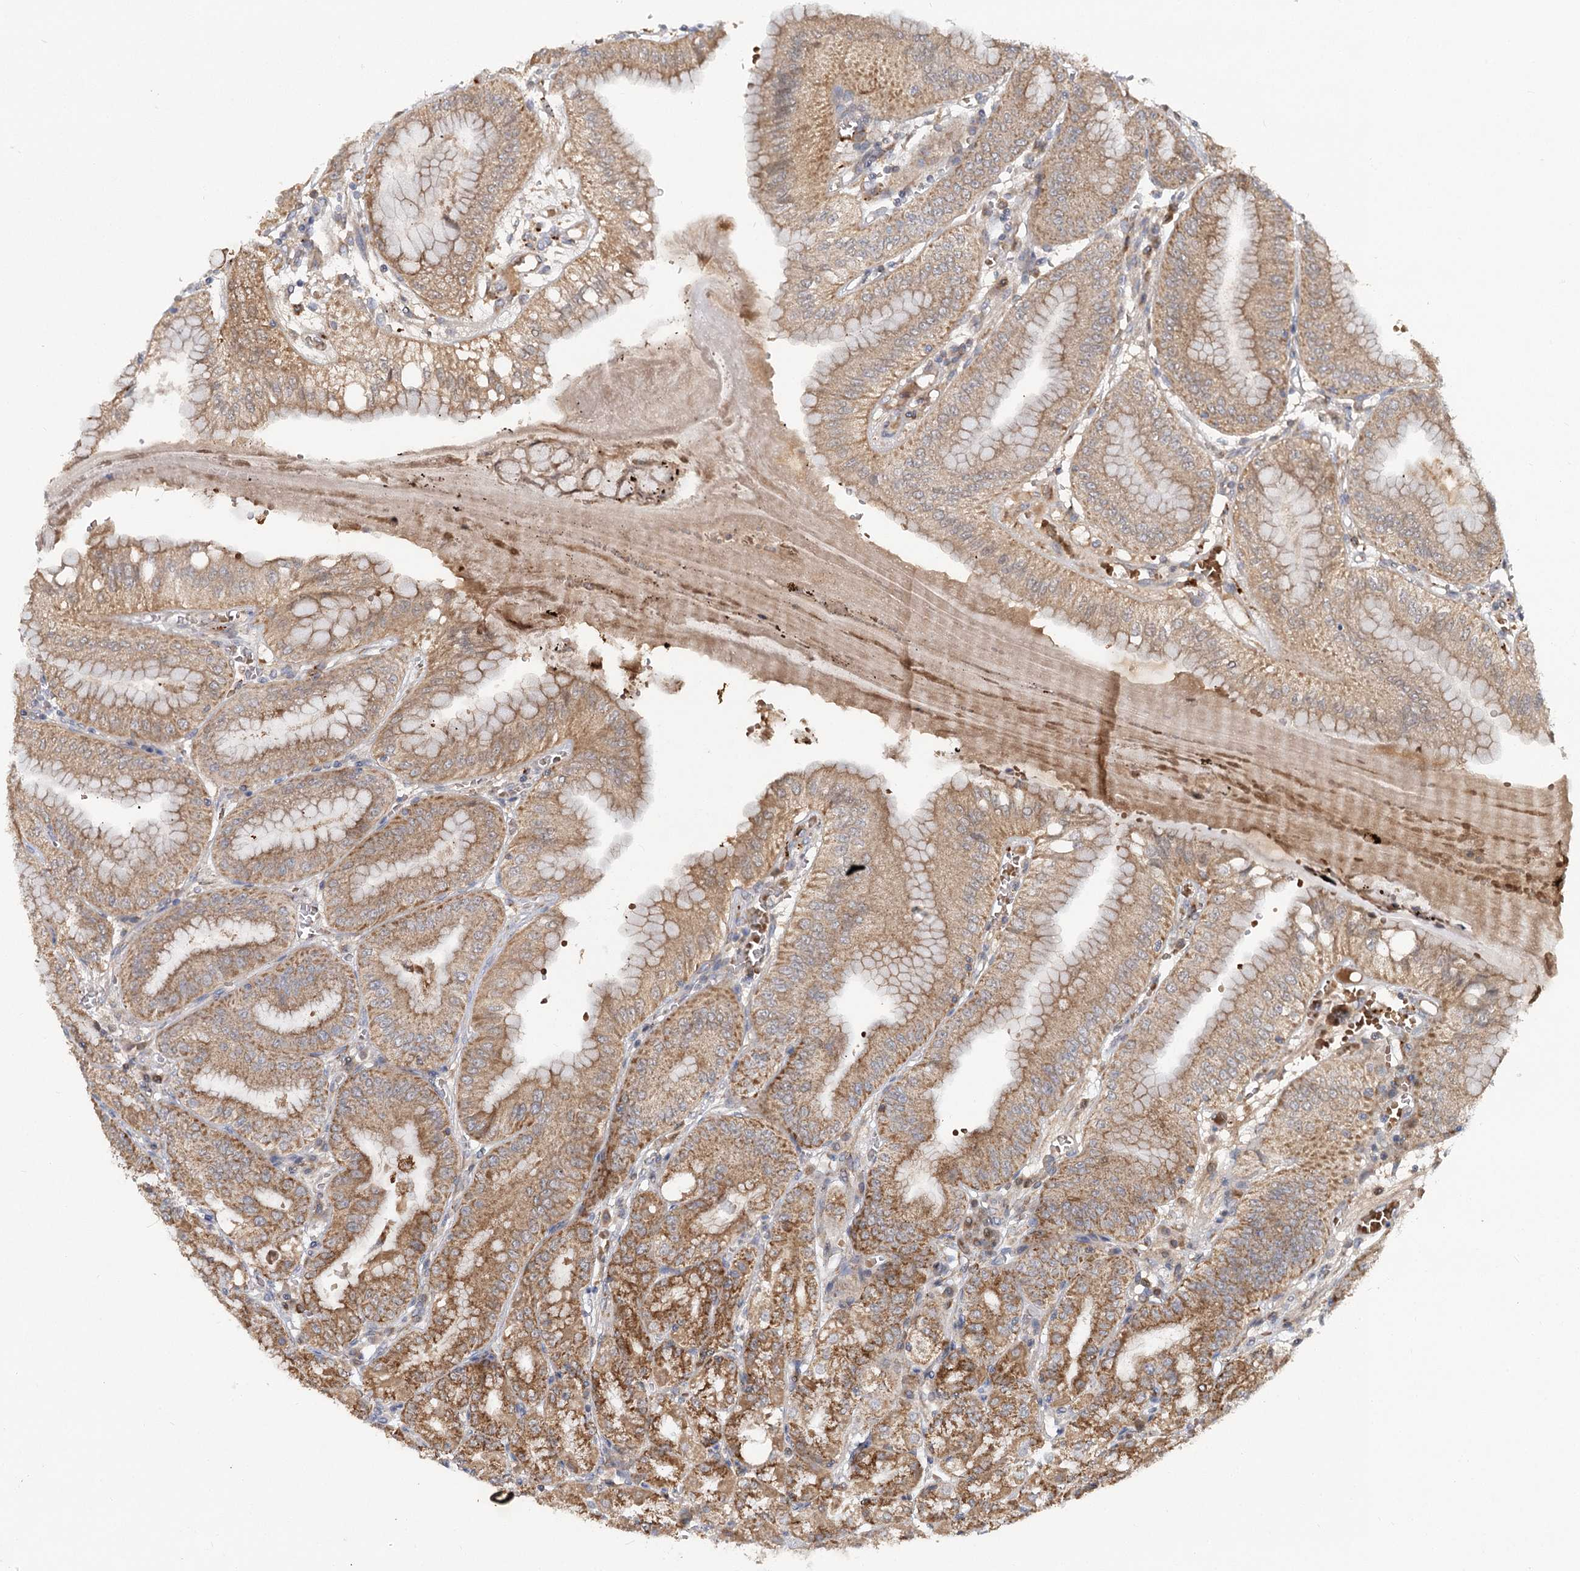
{"staining": {"intensity": "moderate", "quantity": ">75%", "location": "cytoplasmic/membranous"}, "tissue": "stomach", "cell_type": "Glandular cells", "image_type": "normal", "snomed": [{"axis": "morphology", "description": "Normal tissue, NOS"}, {"axis": "topography", "description": "Stomach, lower"}], "caption": "DAB (3,3'-diaminobenzidine) immunohistochemical staining of benign stomach demonstrates moderate cytoplasmic/membranous protein staining in approximately >75% of glandular cells.", "gene": "PYROXD2", "patient": {"sex": "male", "age": 71}}